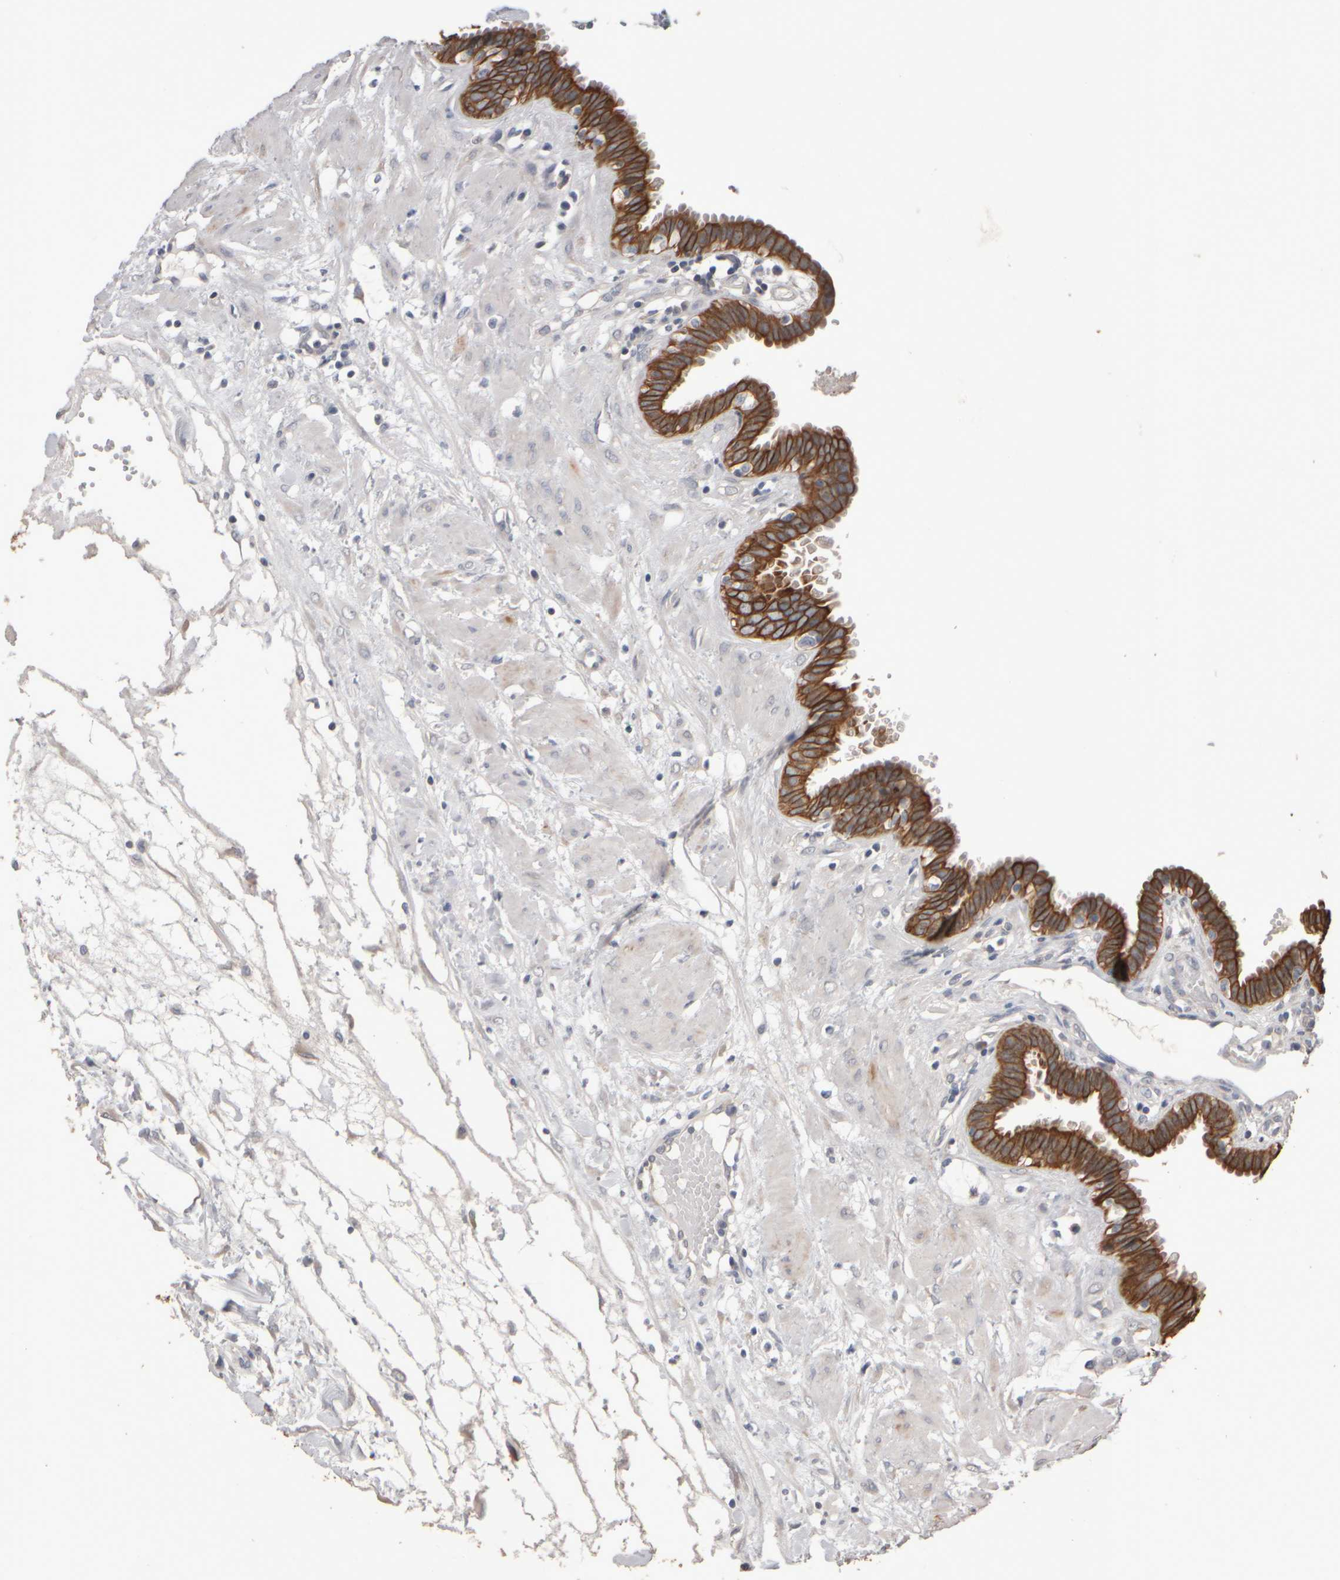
{"staining": {"intensity": "strong", "quantity": ">75%", "location": "cytoplasmic/membranous"}, "tissue": "fallopian tube", "cell_type": "Glandular cells", "image_type": "normal", "snomed": [{"axis": "morphology", "description": "Normal tissue, NOS"}, {"axis": "topography", "description": "Fallopian tube"}, {"axis": "topography", "description": "Placenta"}], "caption": "Strong cytoplasmic/membranous expression for a protein is identified in about >75% of glandular cells of benign fallopian tube using immunohistochemistry (IHC).", "gene": "EPHX2", "patient": {"sex": "female", "age": 32}}